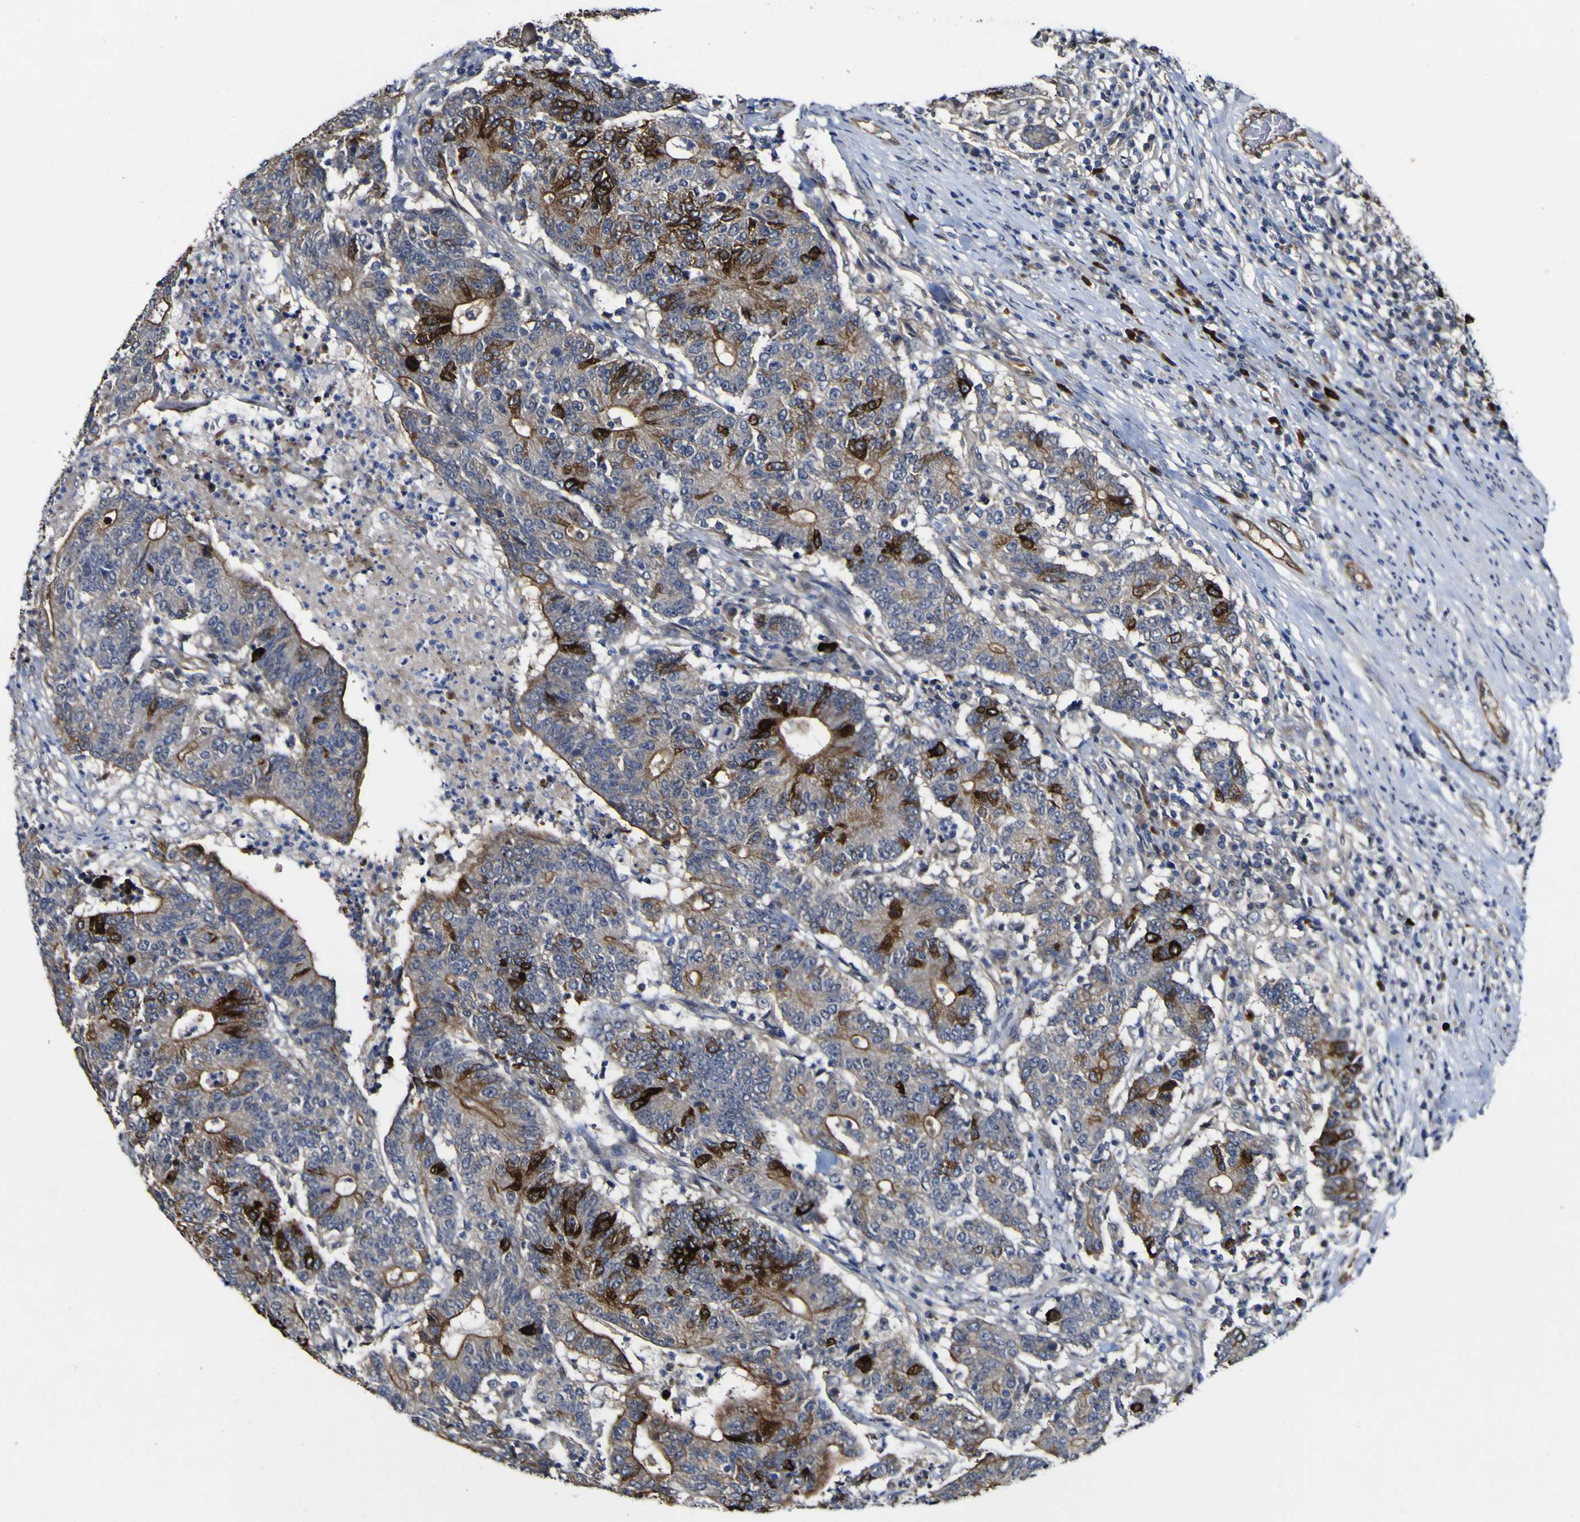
{"staining": {"intensity": "strong", "quantity": "25%-75%", "location": "cytoplasmic/membranous"}, "tissue": "colorectal cancer", "cell_type": "Tumor cells", "image_type": "cancer", "snomed": [{"axis": "morphology", "description": "Normal tissue, NOS"}, {"axis": "morphology", "description": "Adenocarcinoma, NOS"}, {"axis": "topography", "description": "Colon"}], "caption": "Immunohistochemical staining of human colorectal adenocarcinoma shows high levels of strong cytoplasmic/membranous expression in approximately 25%-75% of tumor cells.", "gene": "CCL2", "patient": {"sex": "female", "age": 75}}